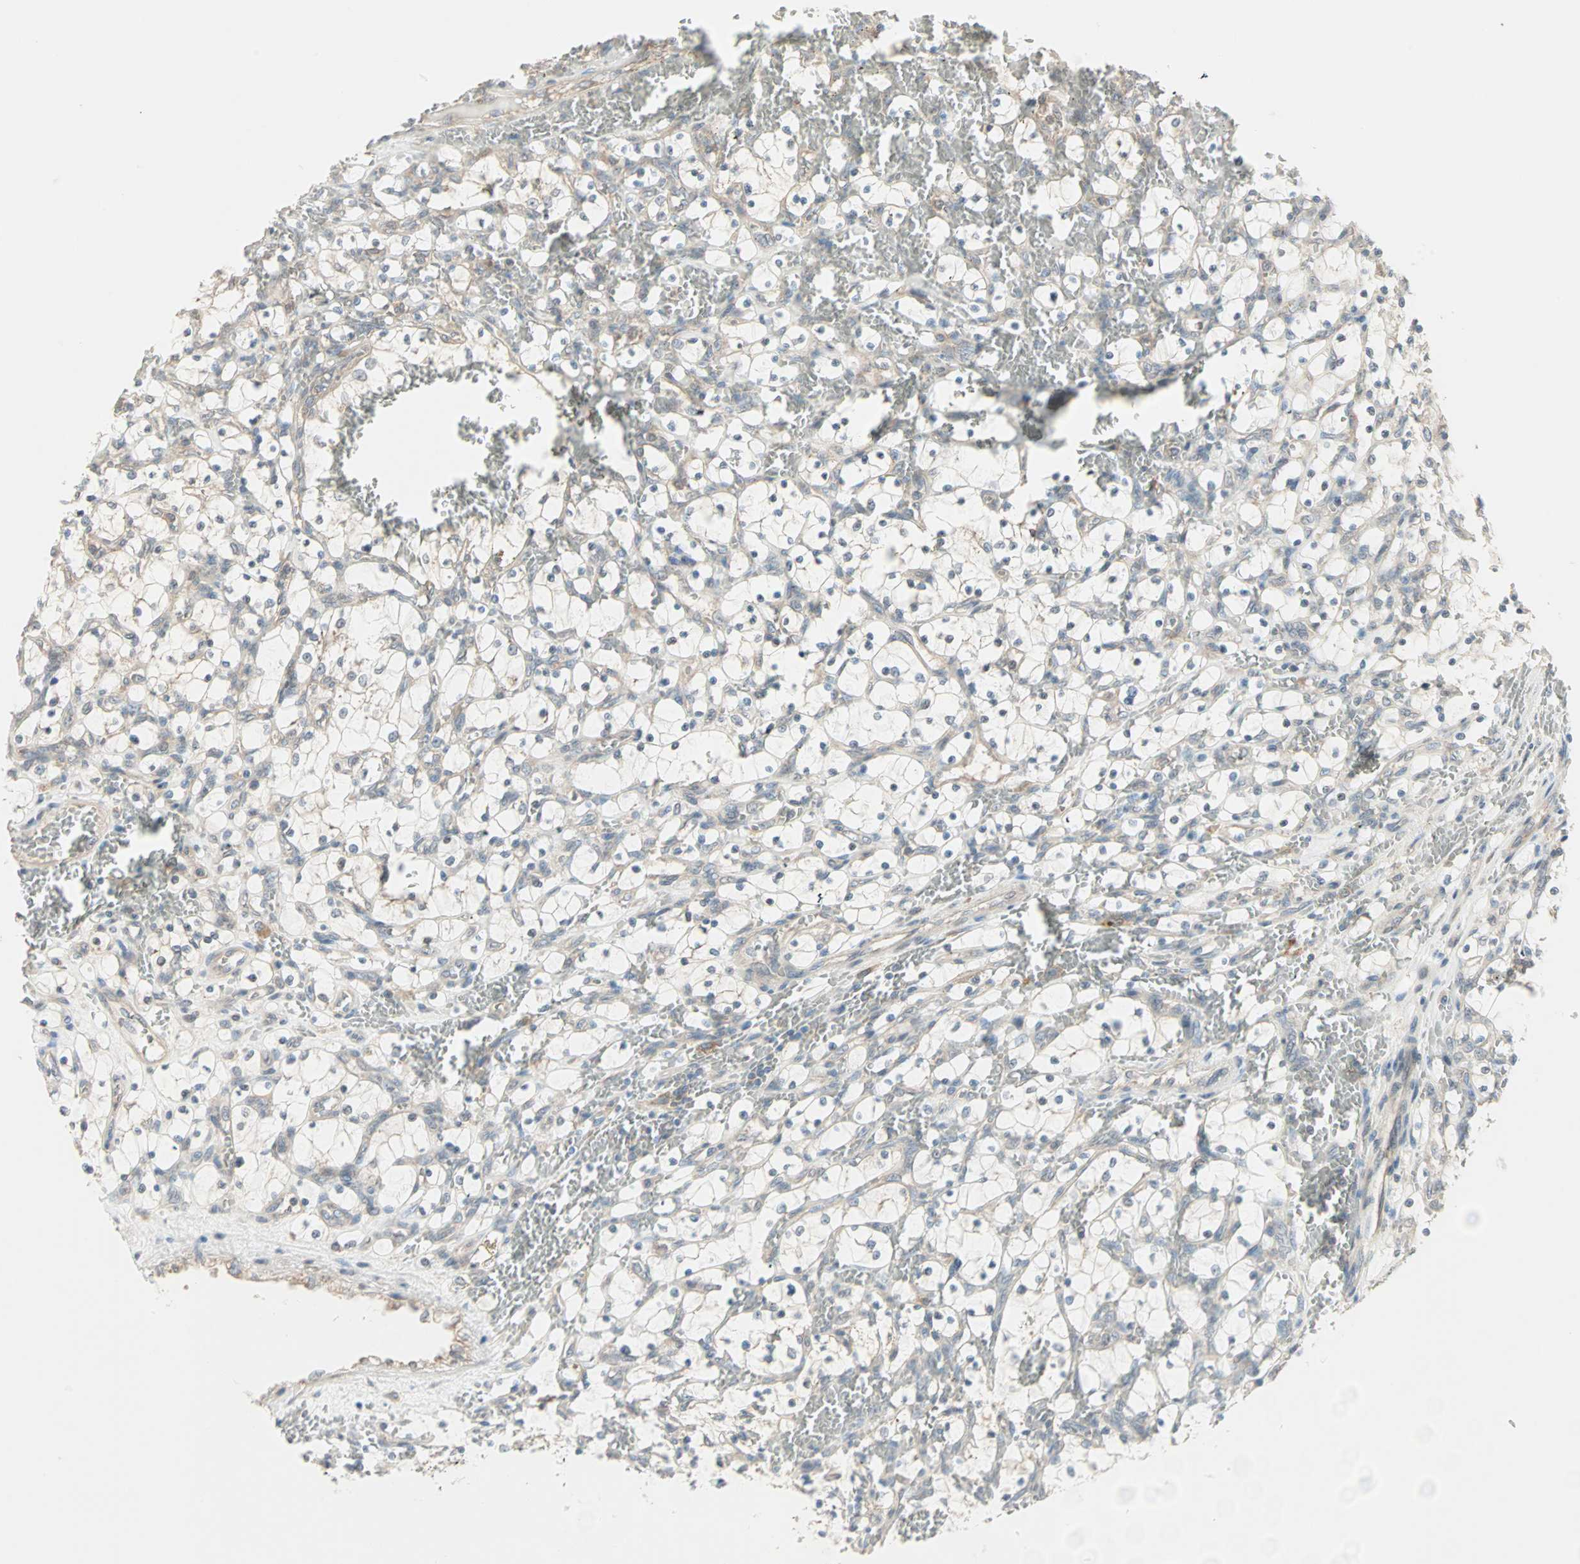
{"staining": {"intensity": "weak", "quantity": "25%-75%", "location": "cytoplasmic/membranous"}, "tissue": "renal cancer", "cell_type": "Tumor cells", "image_type": "cancer", "snomed": [{"axis": "morphology", "description": "Adenocarcinoma, NOS"}, {"axis": "topography", "description": "Kidney"}], "caption": "A high-resolution photomicrograph shows immunohistochemistry (IHC) staining of renal cancer, which displays weak cytoplasmic/membranous staining in about 25%-75% of tumor cells.", "gene": "ZFP36", "patient": {"sex": "female", "age": 69}}